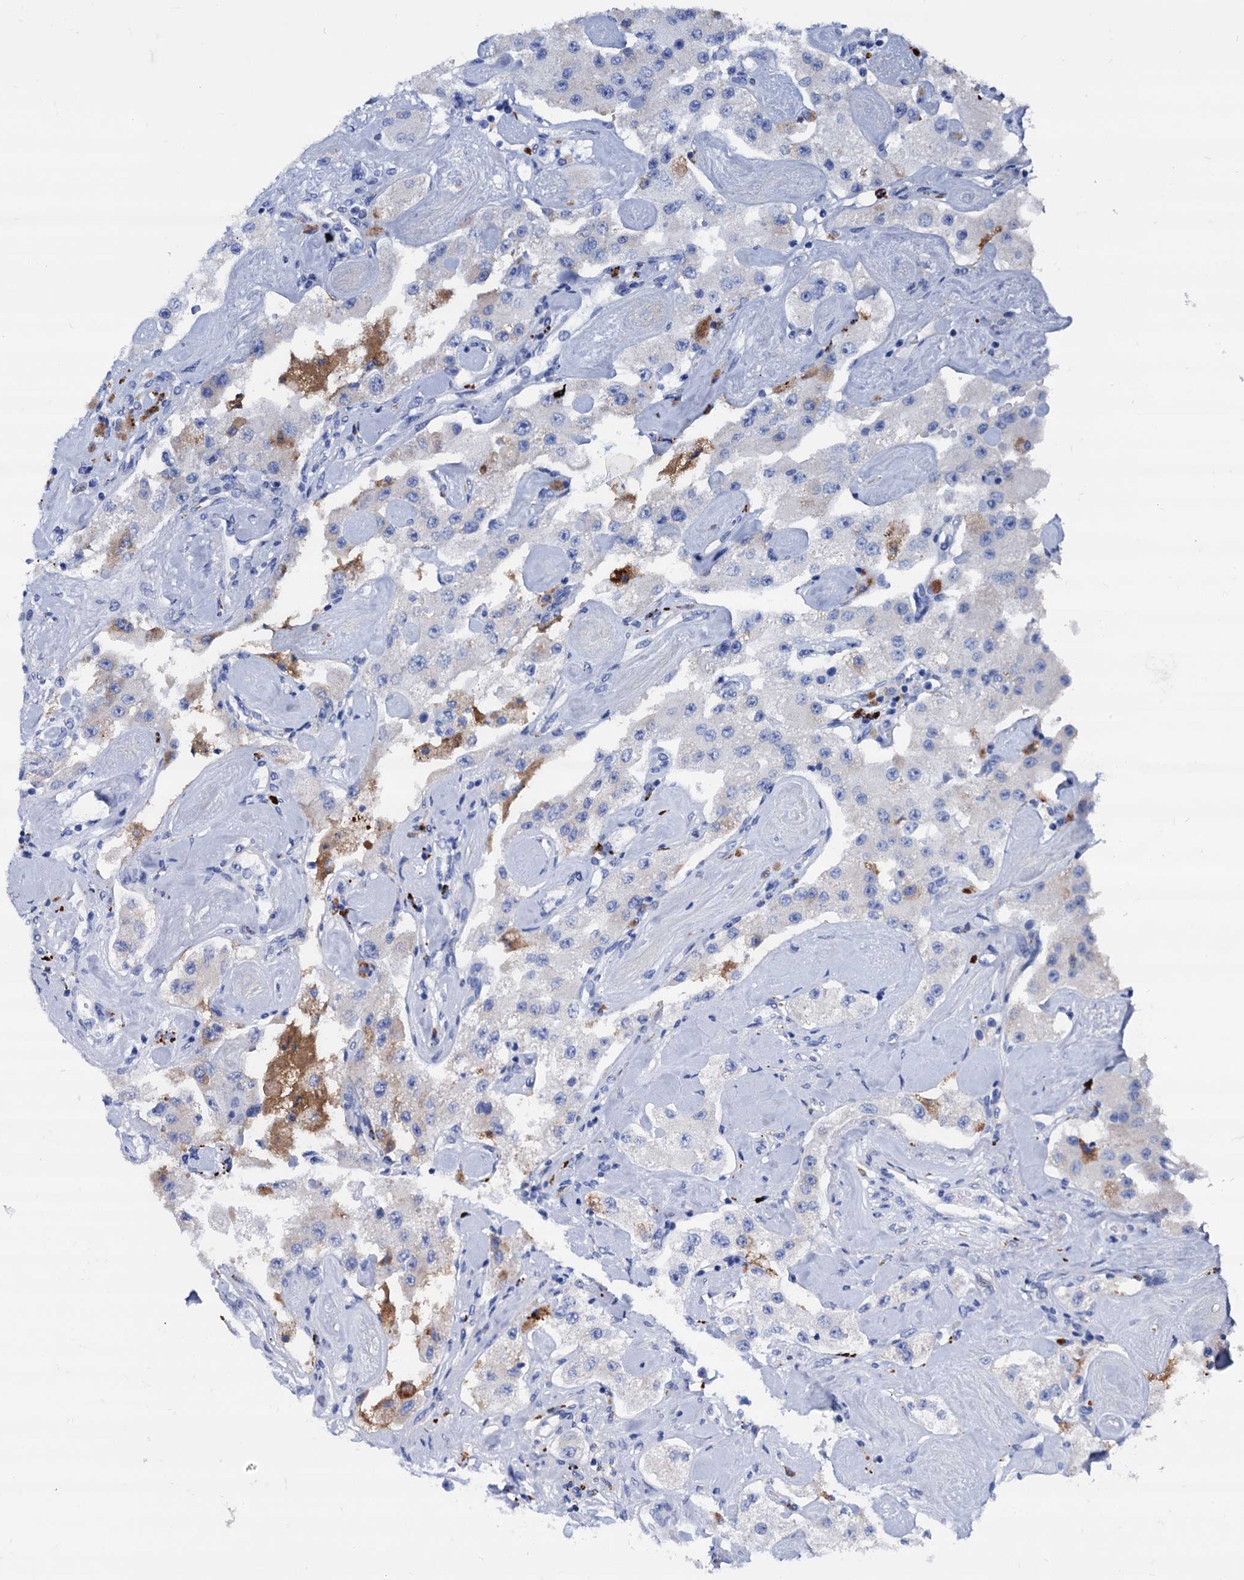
{"staining": {"intensity": "negative", "quantity": "none", "location": "none"}, "tissue": "carcinoid", "cell_type": "Tumor cells", "image_type": "cancer", "snomed": [{"axis": "morphology", "description": "Carcinoid, malignant, NOS"}, {"axis": "topography", "description": "Pancreas"}], "caption": "IHC photomicrograph of carcinoid stained for a protein (brown), which shows no staining in tumor cells.", "gene": "APOD", "patient": {"sex": "male", "age": 41}}